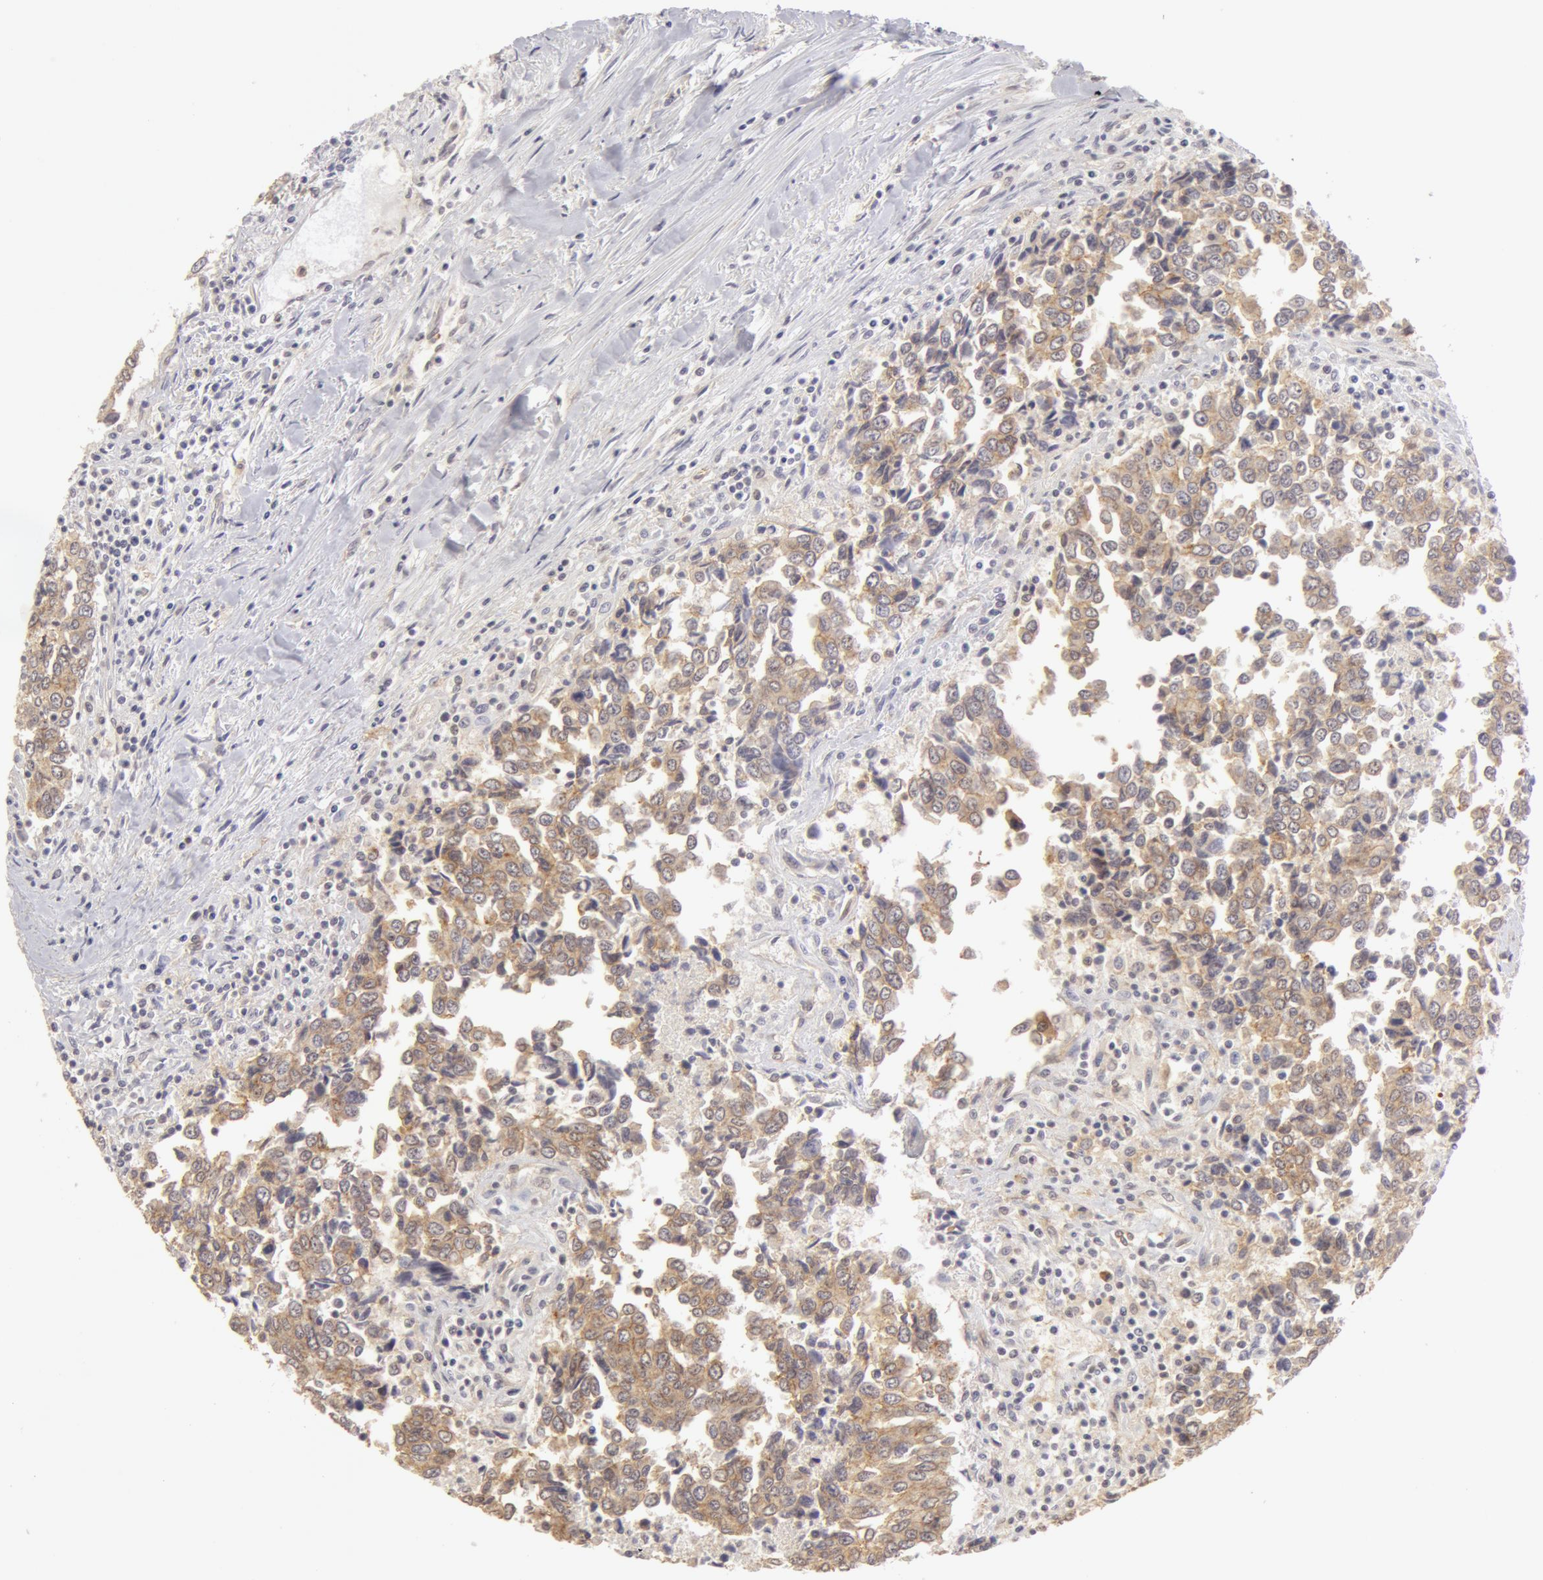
{"staining": {"intensity": "moderate", "quantity": "25%-75%", "location": "cytoplasmic/membranous"}, "tissue": "urothelial cancer", "cell_type": "Tumor cells", "image_type": "cancer", "snomed": [{"axis": "morphology", "description": "Urothelial carcinoma, High grade"}, {"axis": "topography", "description": "Urinary bladder"}], "caption": "Tumor cells exhibit medium levels of moderate cytoplasmic/membranous staining in about 25%-75% of cells in urothelial cancer.", "gene": "ADAM10", "patient": {"sex": "male", "age": 86}}